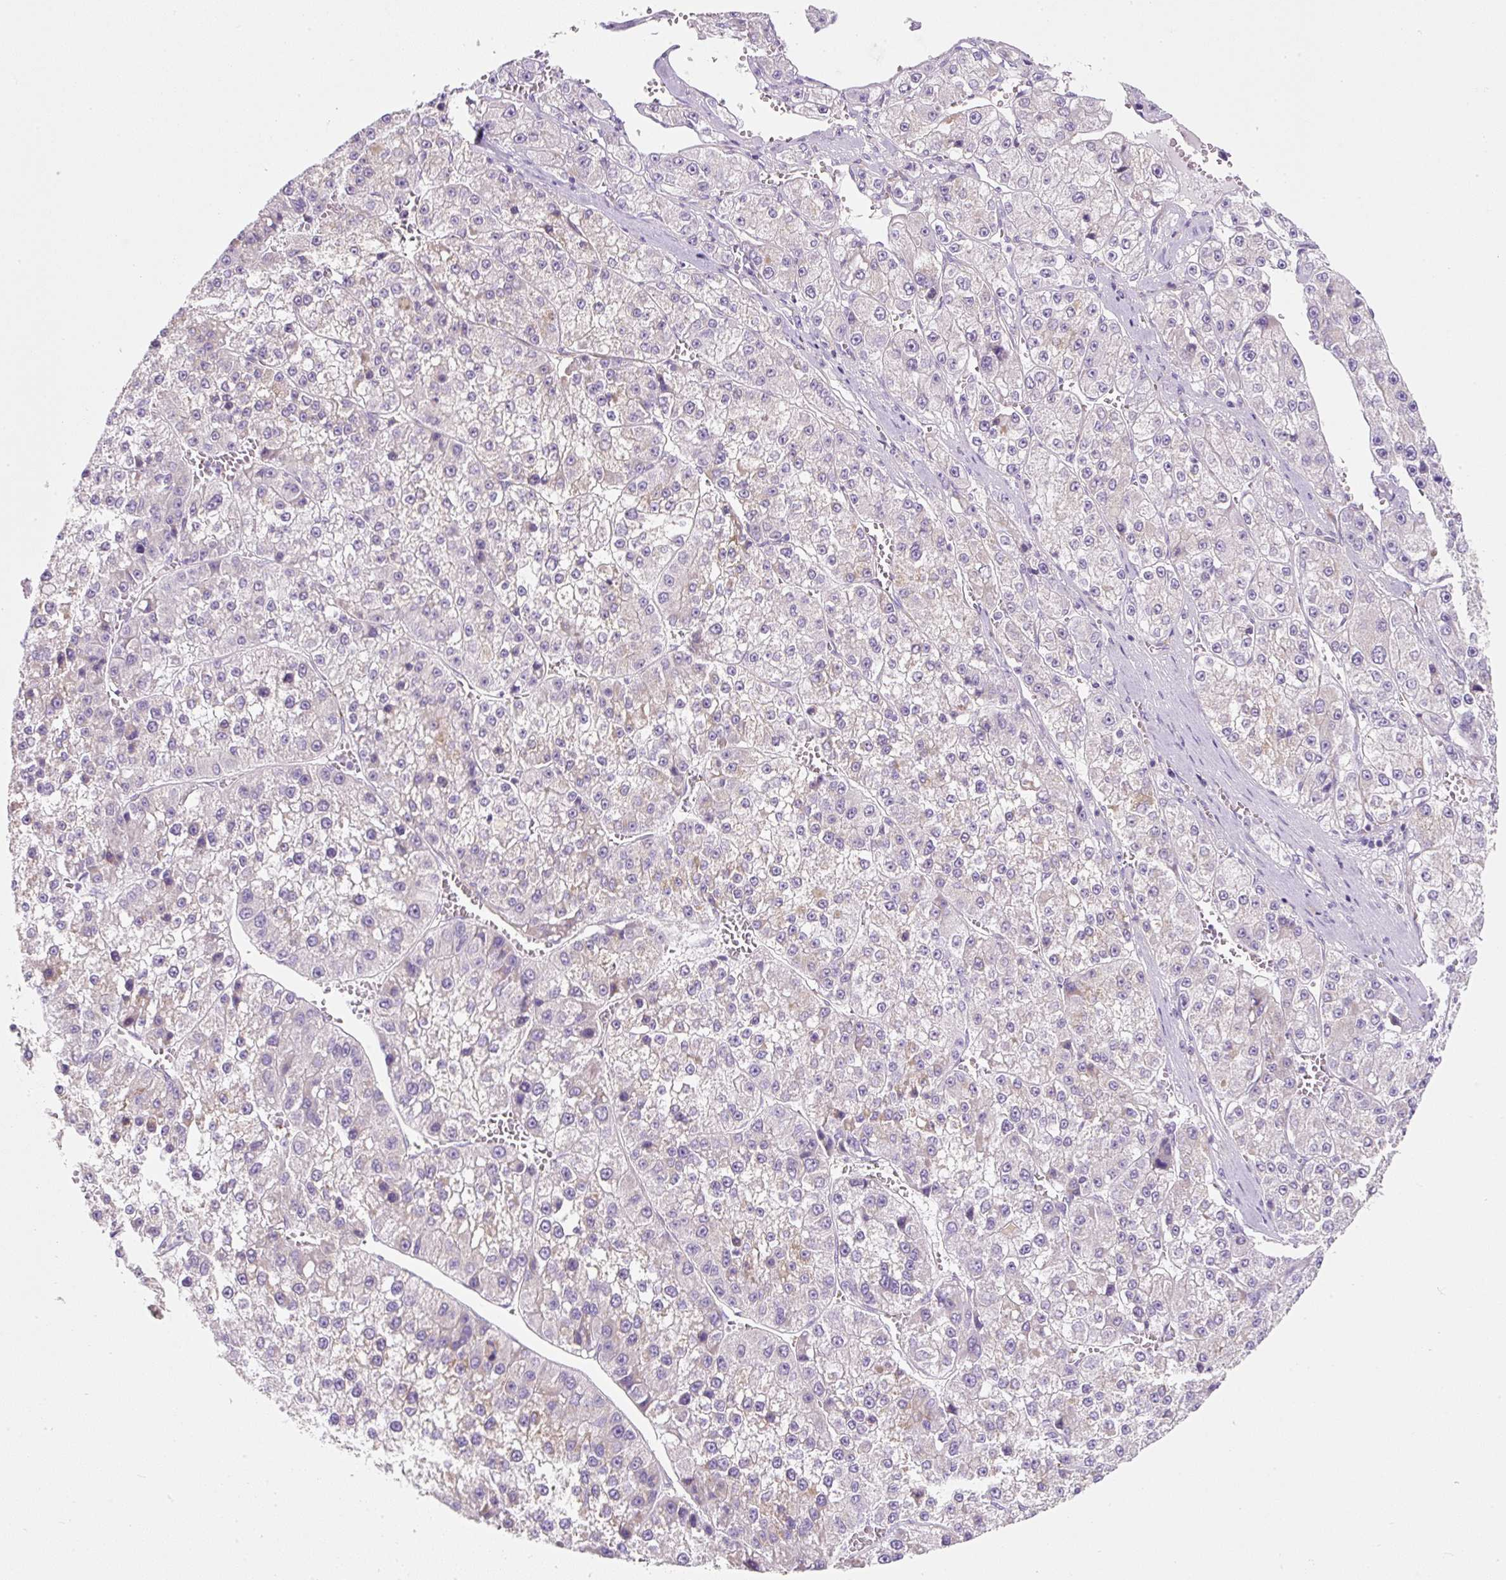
{"staining": {"intensity": "negative", "quantity": "none", "location": "none"}, "tissue": "liver cancer", "cell_type": "Tumor cells", "image_type": "cancer", "snomed": [{"axis": "morphology", "description": "Carcinoma, Hepatocellular, NOS"}, {"axis": "topography", "description": "Liver"}], "caption": "Immunohistochemistry (IHC) image of liver cancer (hepatocellular carcinoma) stained for a protein (brown), which reveals no staining in tumor cells.", "gene": "ERAP2", "patient": {"sex": "female", "age": 73}}